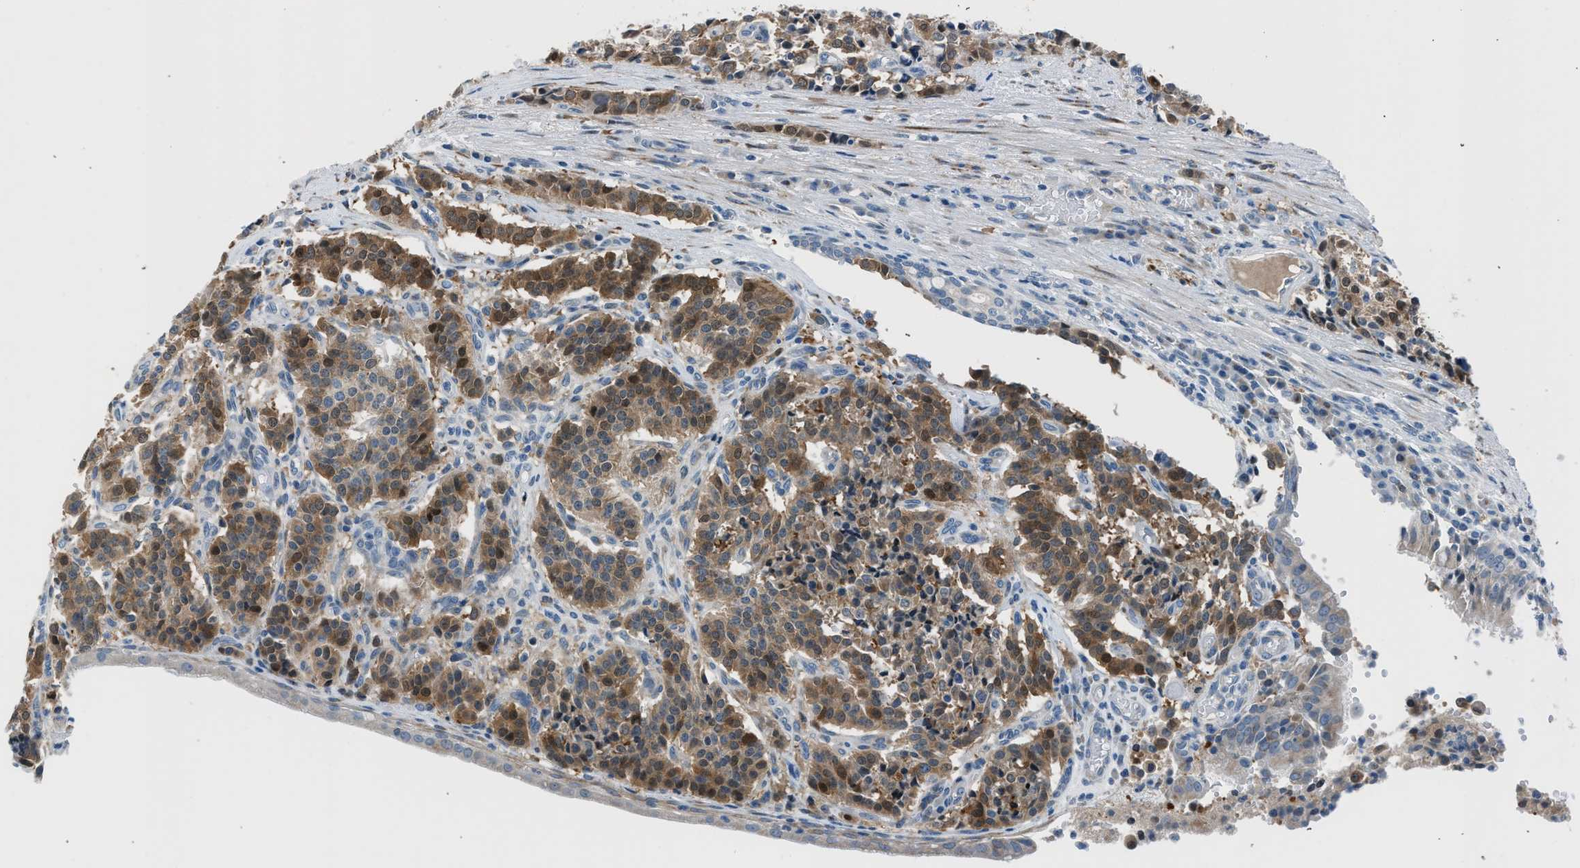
{"staining": {"intensity": "moderate", "quantity": ">75%", "location": "cytoplasmic/membranous"}, "tissue": "carcinoid", "cell_type": "Tumor cells", "image_type": "cancer", "snomed": [{"axis": "morphology", "description": "Carcinoid, malignant, NOS"}, {"axis": "topography", "description": "Lung"}], "caption": "Immunohistochemistry micrograph of carcinoid stained for a protein (brown), which exhibits medium levels of moderate cytoplasmic/membranous positivity in about >75% of tumor cells.", "gene": "RNF41", "patient": {"sex": "male", "age": 30}}